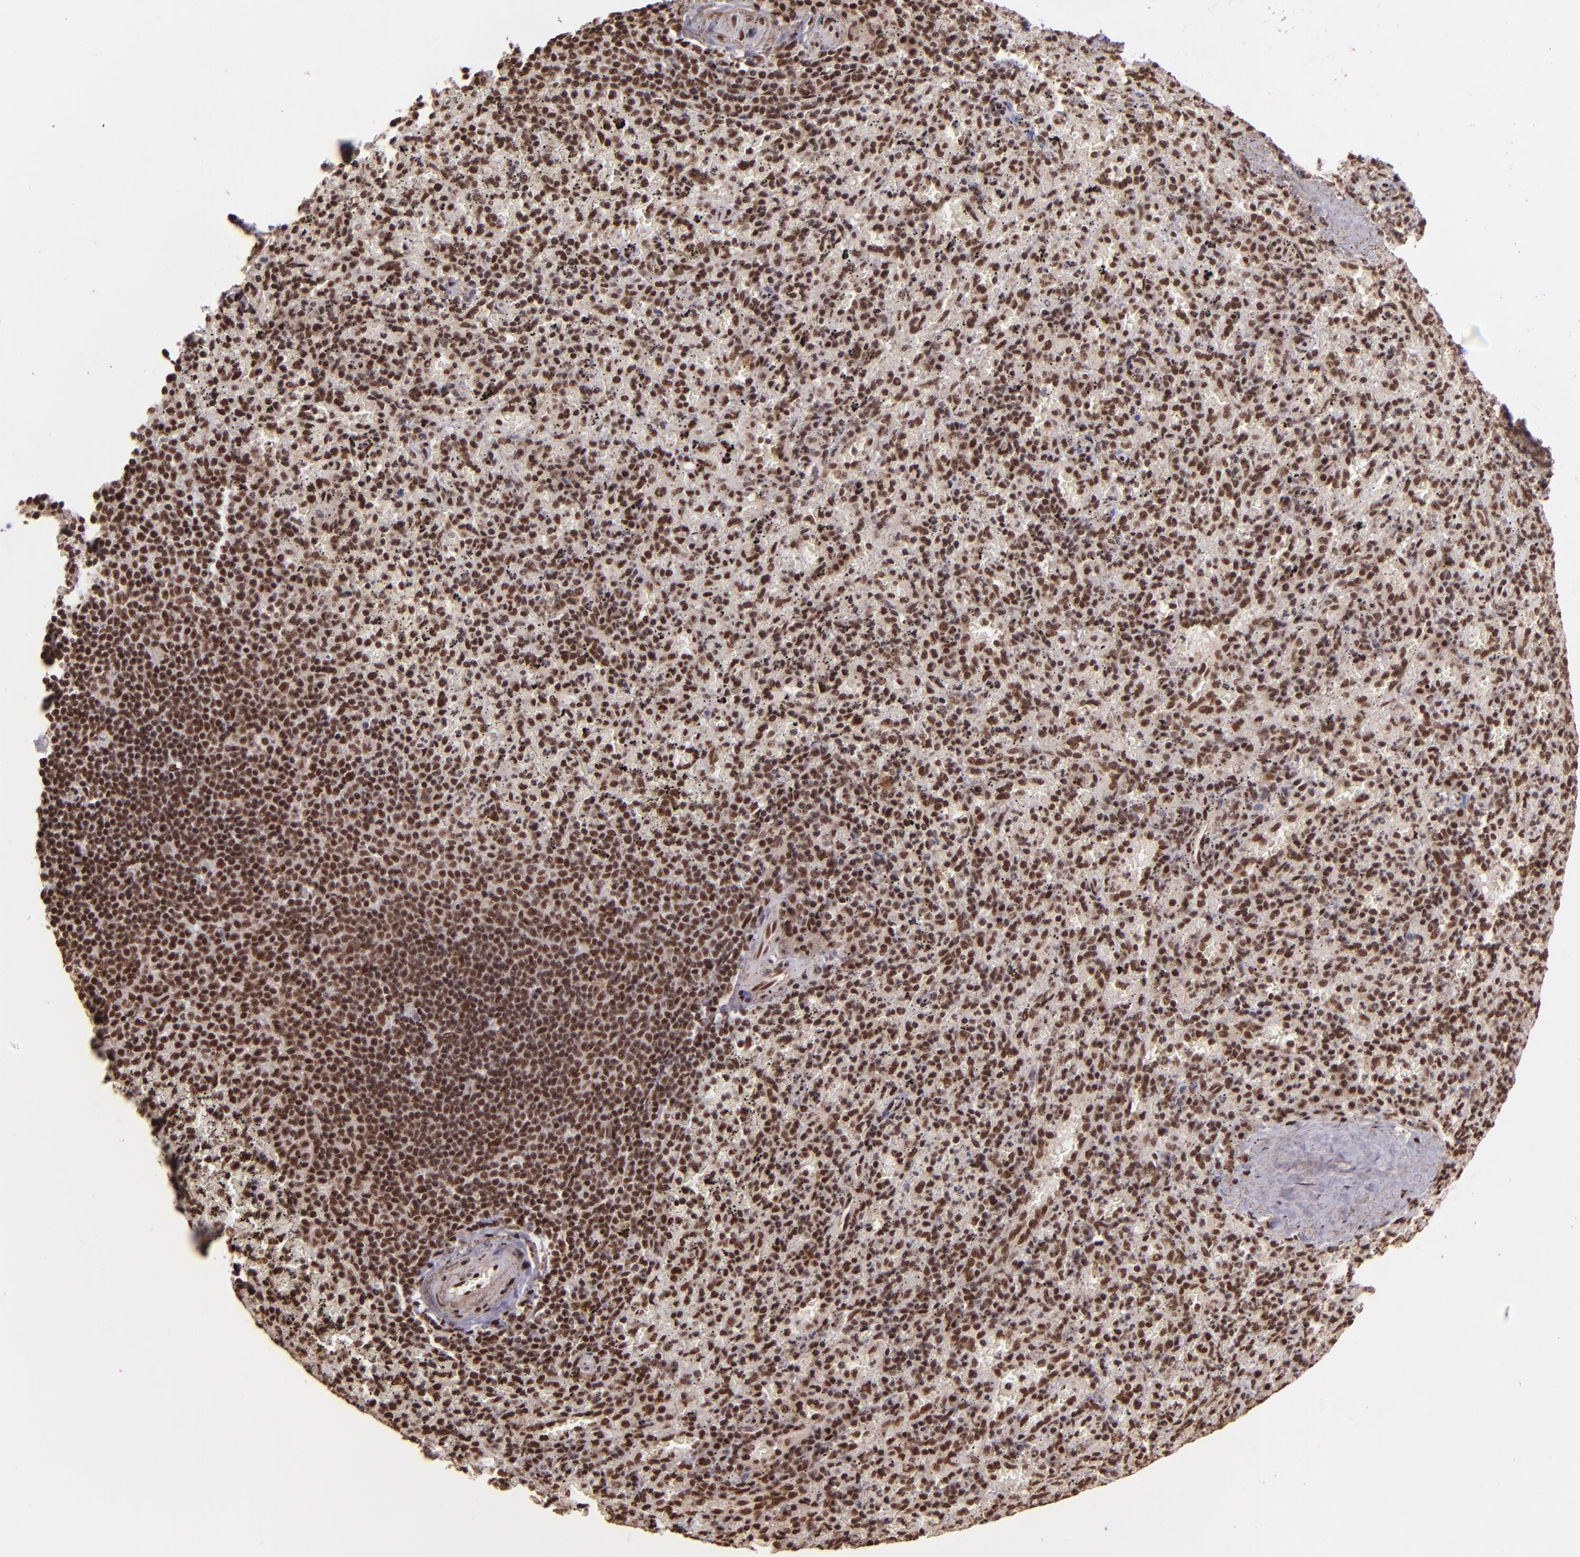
{"staining": {"intensity": "strong", "quantity": ">75%", "location": "nuclear"}, "tissue": "spleen", "cell_type": "Cells in red pulp", "image_type": "normal", "snomed": [{"axis": "morphology", "description": "Normal tissue, NOS"}, {"axis": "topography", "description": "Spleen"}], "caption": "Immunohistochemistry (IHC) of unremarkable human spleen reveals high levels of strong nuclear positivity in about >75% of cells in red pulp.", "gene": "PQBP1", "patient": {"sex": "female", "age": 43}}